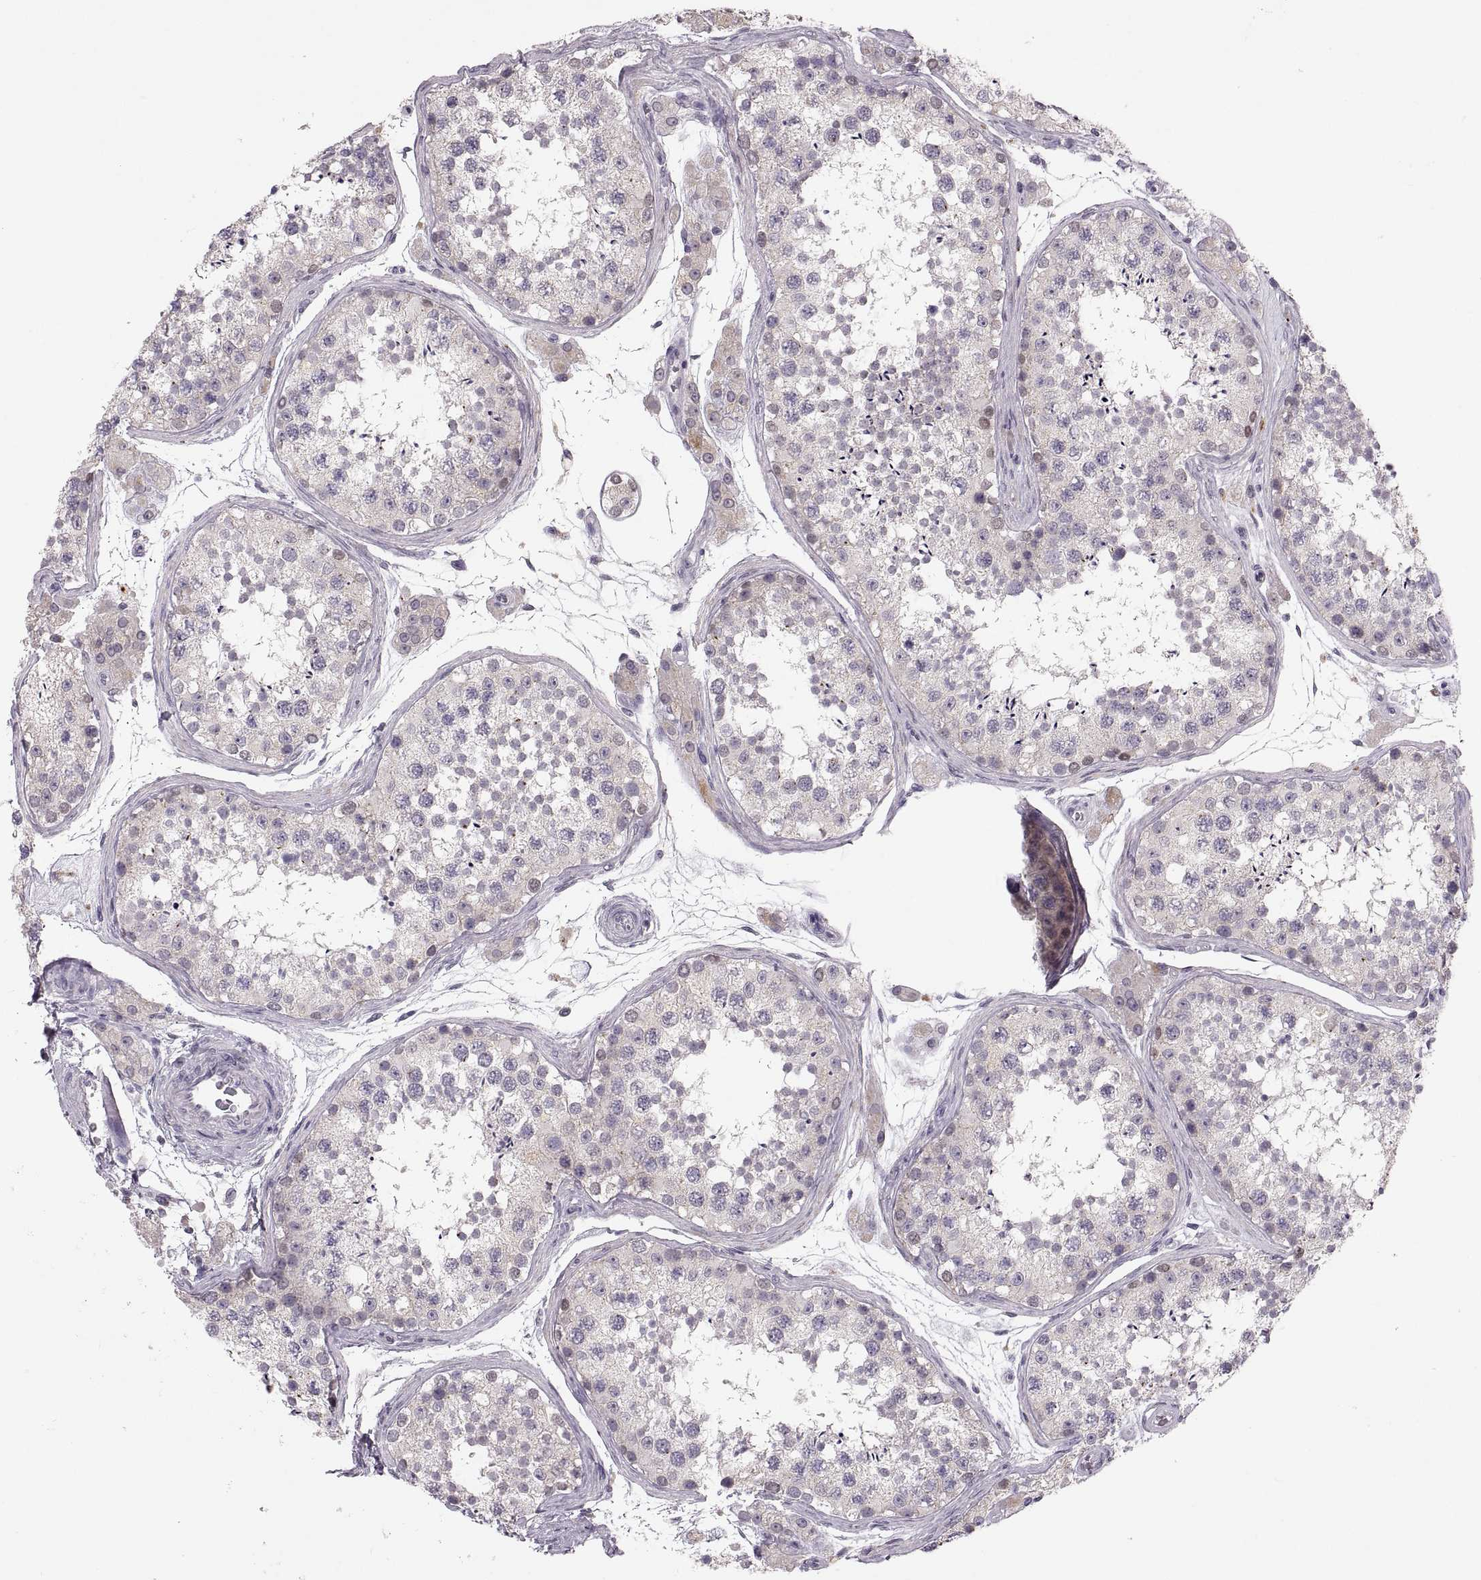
{"staining": {"intensity": "weak", "quantity": "25%-75%", "location": "cytoplasmic/membranous,nuclear"}, "tissue": "testis", "cell_type": "Cells in seminiferous ducts", "image_type": "normal", "snomed": [{"axis": "morphology", "description": "Normal tissue, NOS"}, {"axis": "topography", "description": "Testis"}], "caption": "A low amount of weak cytoplasmic/membranous,nuclear expression is seen in about 25%-75% of cells in seminiferous ducts in benign testis. (IHC, brightfield microscopy, high magnification).", "gene": "ADH6", "patient": {"sex": "male", "age": 41}}